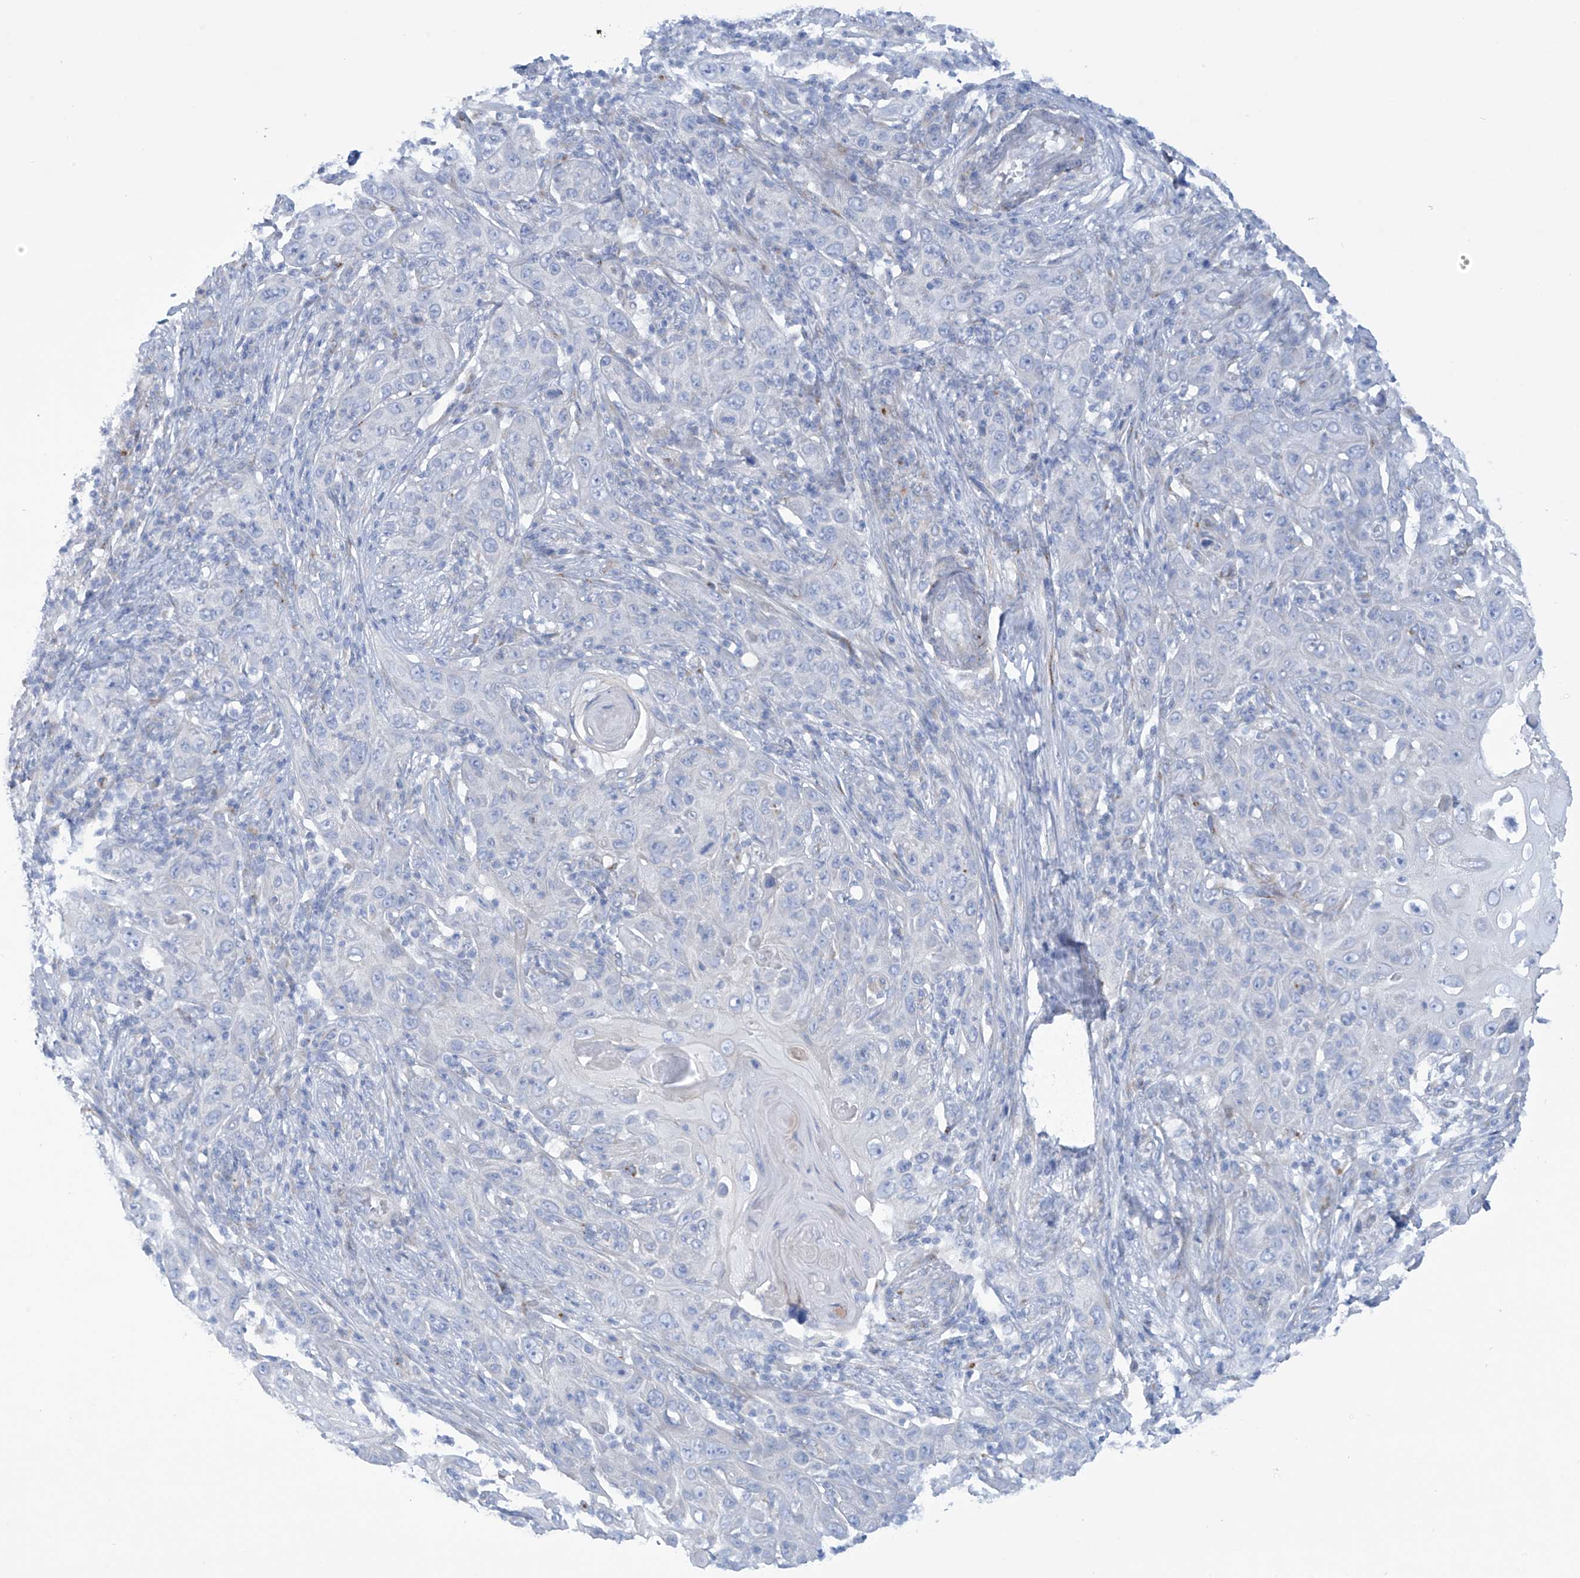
{"staining": {"intensity": "negative", "quantity": "none", "location": "none"}, "tissue": "skin cancer", "cell_type": "Tumor cells", "image_type": "cancer", "snomed": [{"axis": "morphology", "description": "Squamous cell carcinoma, NOS"}, {"axis": "topography", "description": "Skin"}], "caption": "Immunohistochemistry of human squamous cell carcinoma (skin) displays no positivity in tumor cells. (DAB (3,3'-diaminobenzidine) immunohistochemistry (IHC) with hematoxylin counter stain).", "gene": "TRMT2B", "patient": {"sex": "female", "age": 88}}